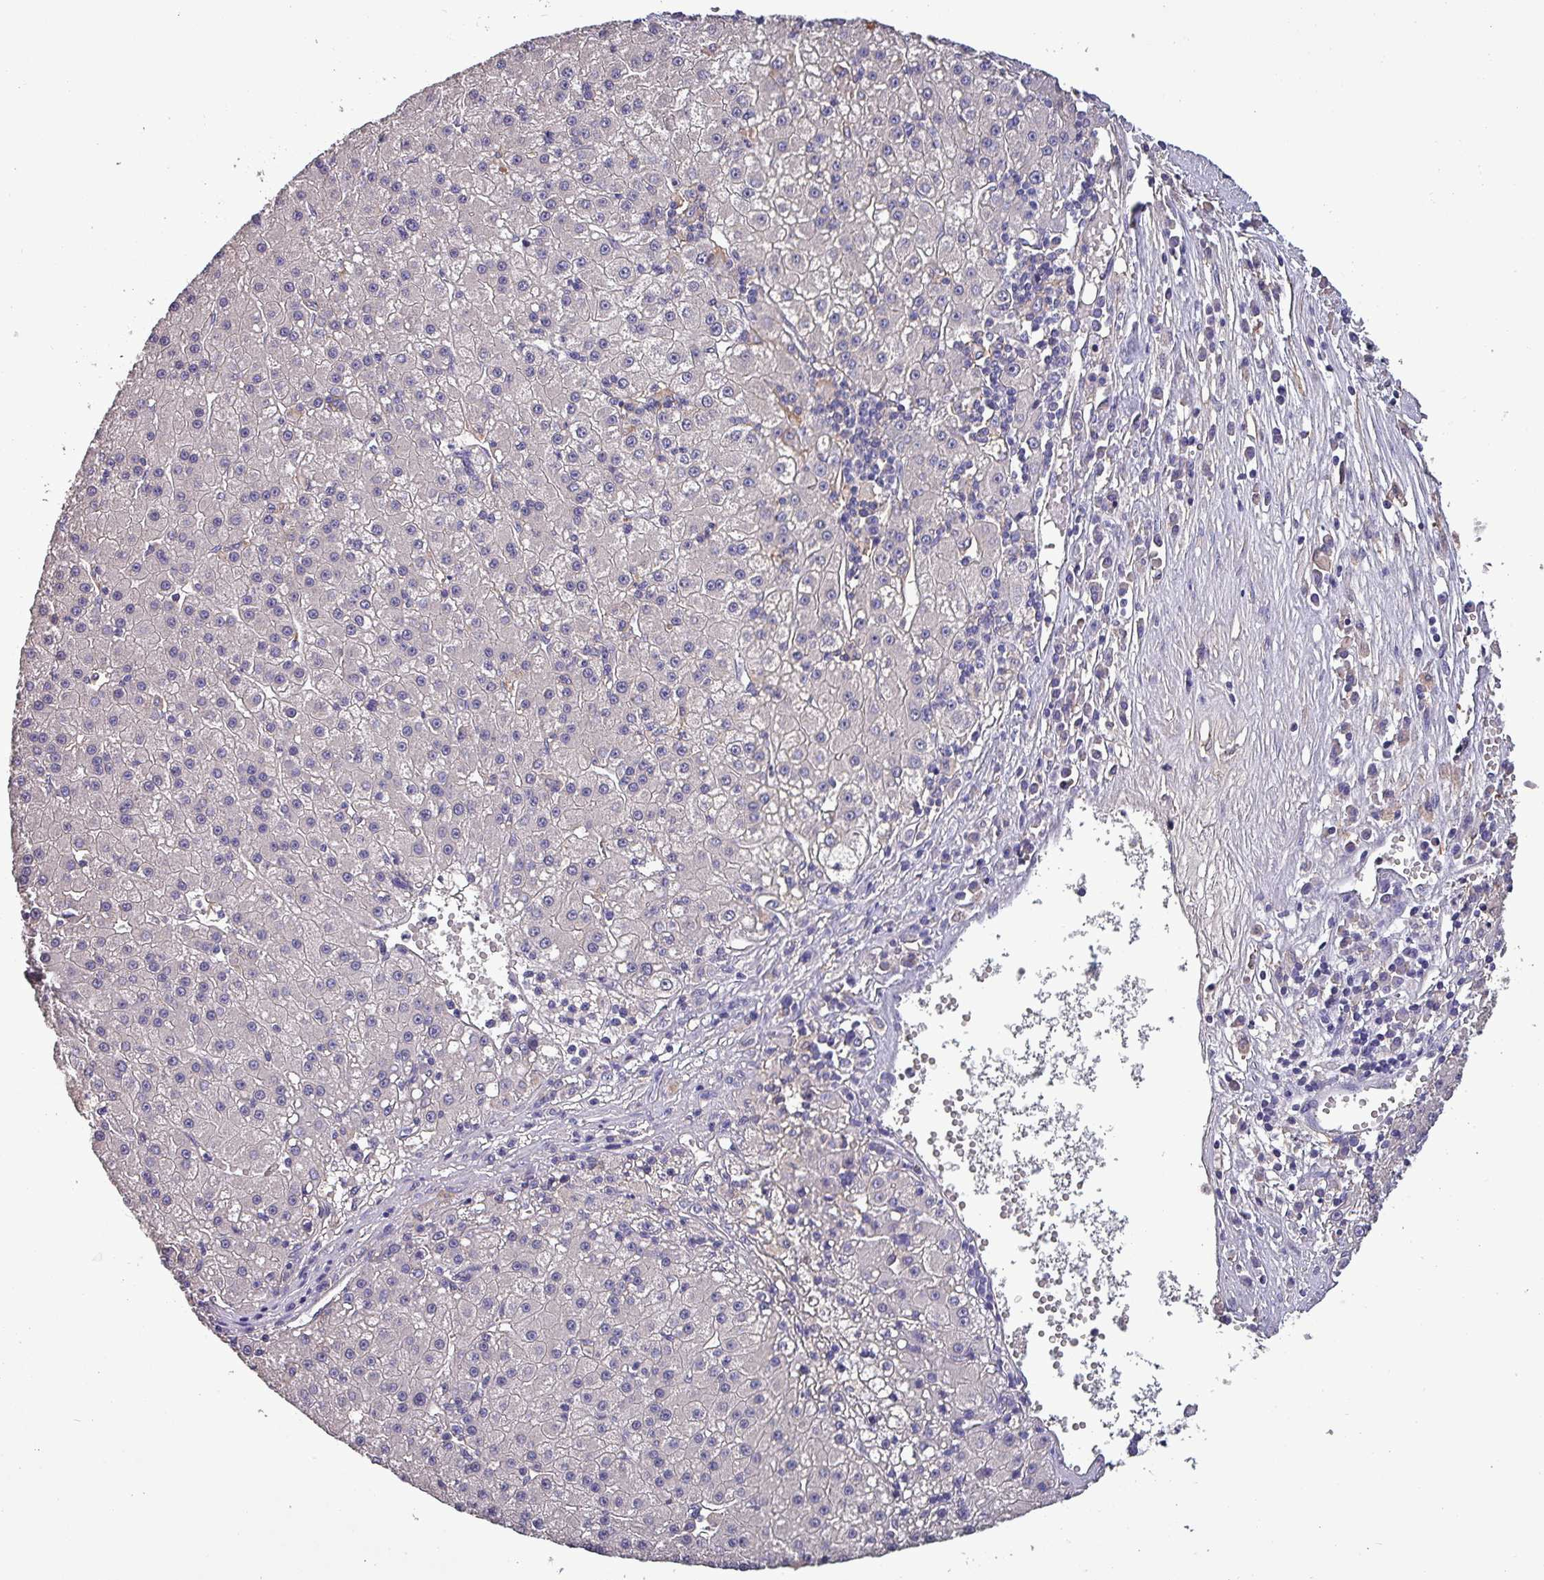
{"staining": {"intensity": "negative", "quantity": "none", "location": "none"}, "tissue": "liver cancer", "cell_type": "Tumor cells", "image_type": "cancer", "snomed": [{"axis": "morphology", "description": "Carcinoma, Hepatocellular, NOS"}, {"axis": "topography", "description": "Liver"}], "caption": "Human liver cancer stained for a protein using IHC shows no positivity in tumor cells.", "gene": "HTRA4", "patient": {"sex": "male", "age": 76}}